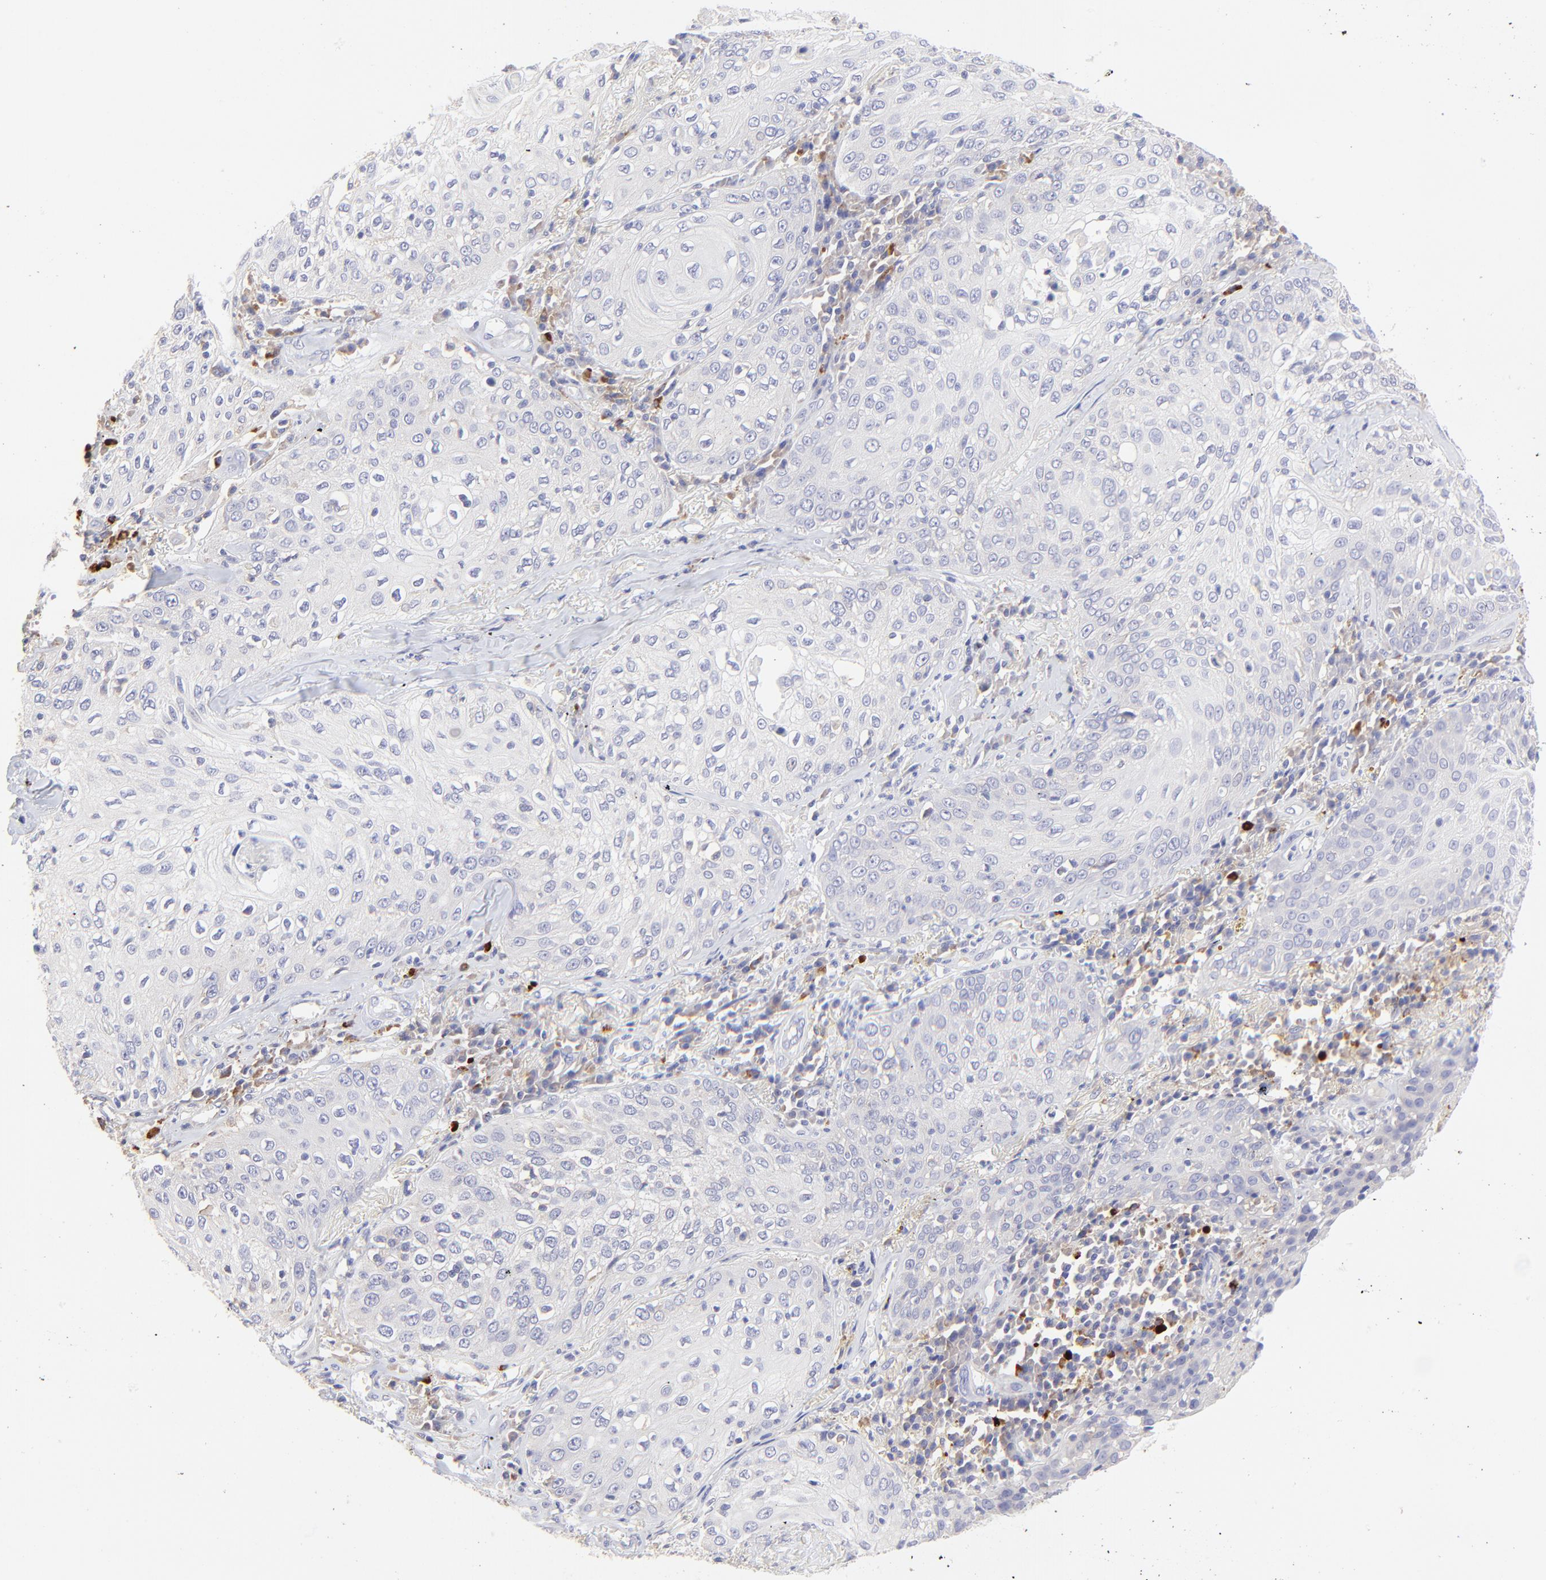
{"staining": {"intensity": "negative", "quantity": "none", "location": "none"}, "tissue": "skin cancer", "cell_type": "Tumor cells", "image_type": "cancer", "snomed": [{"axis": "morphology", "description": "Squamous cell carcinoma, NOS"}, {"axis": "topography", "description": "Skin"}], "caption": "This is an immunohistochemistry (IHC) photomicrograph of skin cancer. There is no expression in tumor cells.", "gene": "LHFPL1", "patient": {"sex": "male", "age": 65}}